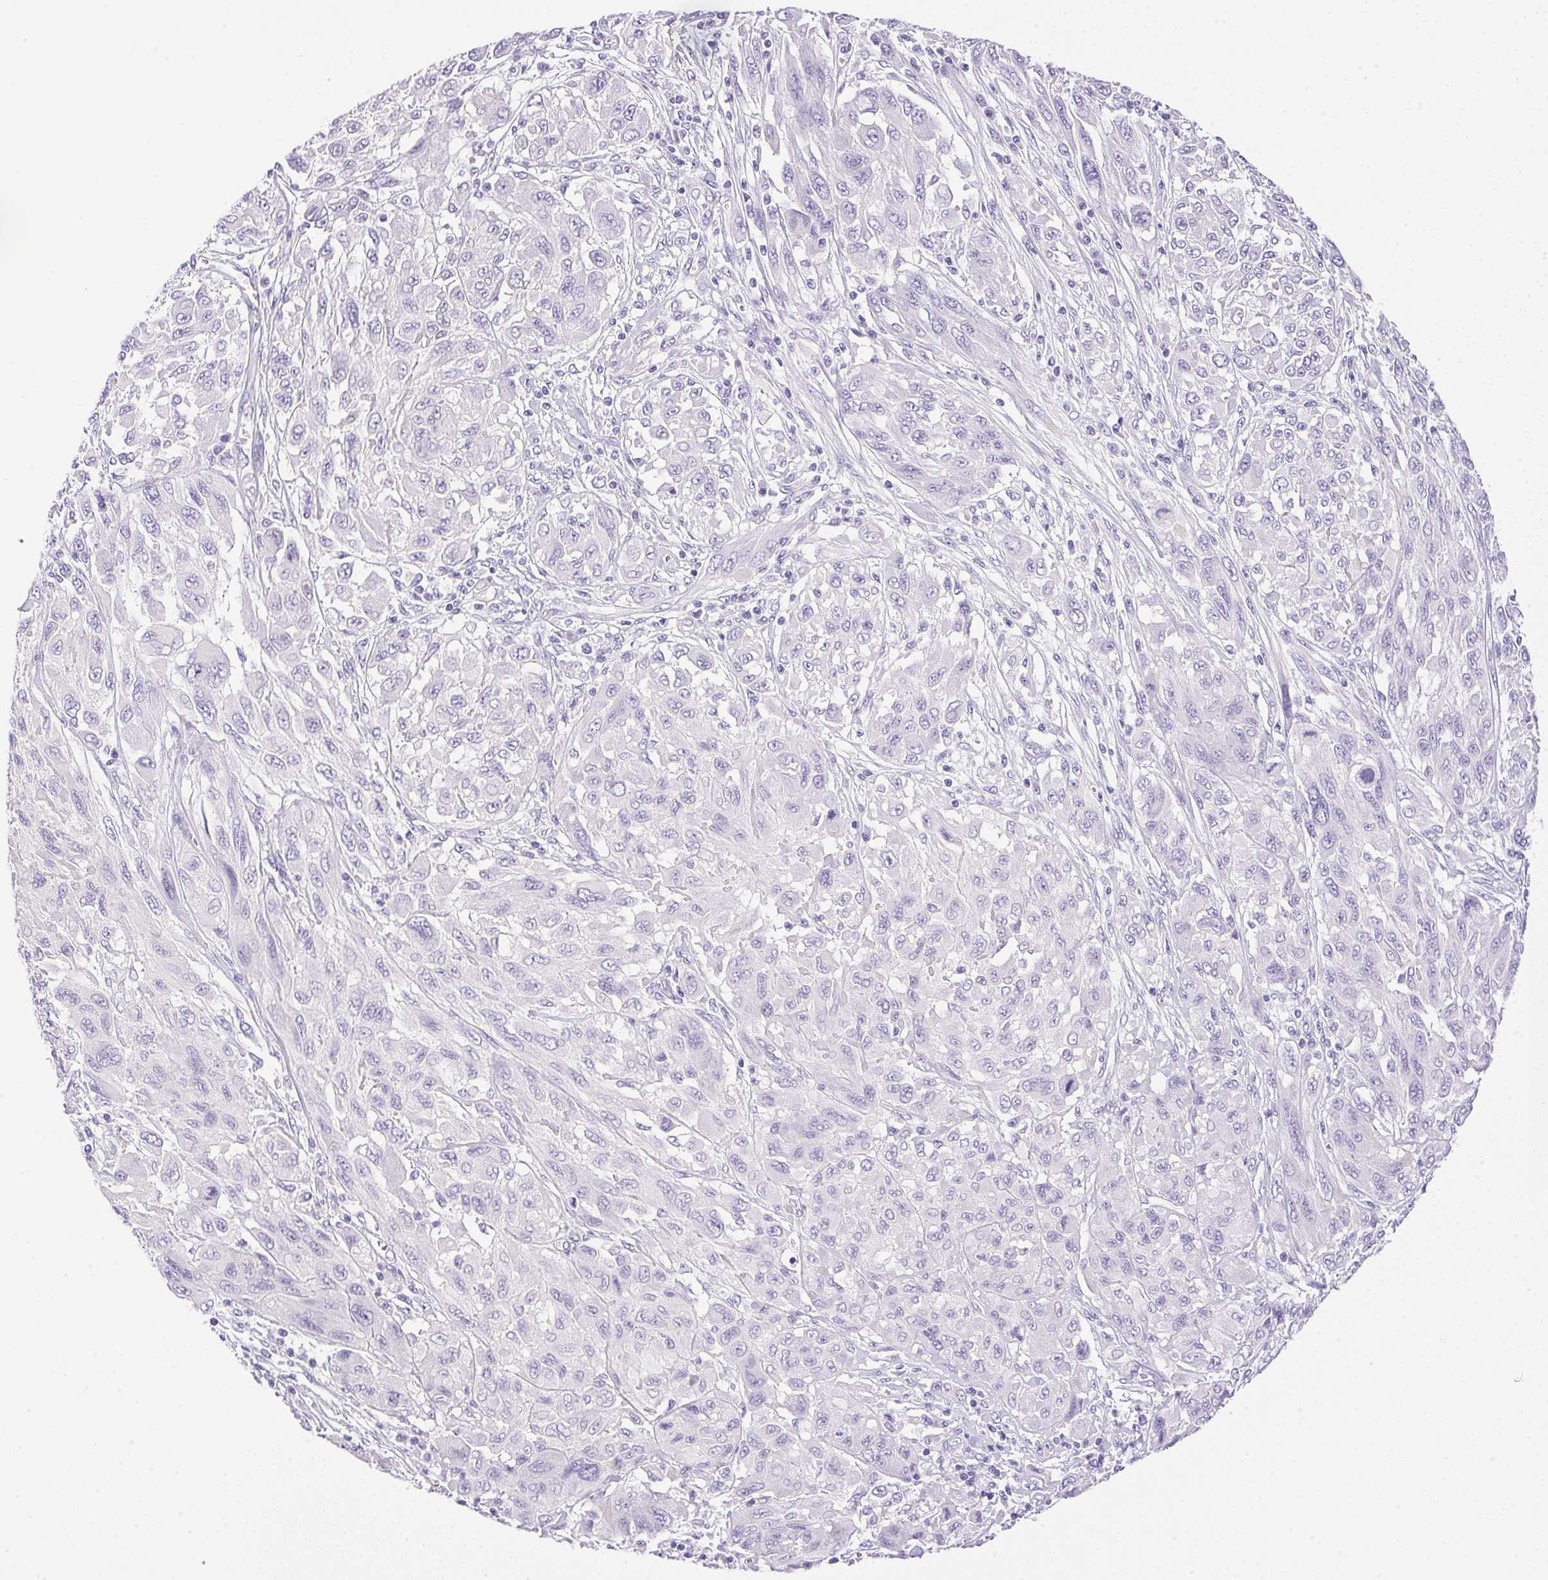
{"staining": {"intensity": "negative", "quantity": "none", "location": "none"}, "tissue": "melanoma", "cell_type": "Tumor cells", "image_type": "cancer", "snomed": [{"axis": "morphology", "description": "Malignant melanoma, NOS"}, {"axis": "topography", "description": "Skin"}], "caption": "IHC of malignant melanoma exhibits no expression in tumor cells.", "gene": "ATP6V0A4", "patient": {"sex": "female", "age": 91}}